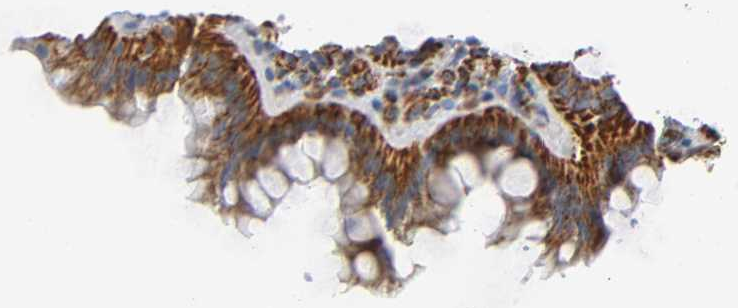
{"staining": {"intensity": "strong", "quantity": ">75%", "location": "cytoplasmic/membranous"}, "tissue": "rectum", "cell_type": "Glandular cells", "image_type": "normal", "snomed": [{"axis": "morphology", "description": "Normal tissue, NOS"}, {"axis": "topography", "description": "Rectum"}], "caption": "The immunohistochemical stain highlights strong cytoplasmic/membranous staining in glandular cells of unremarkable rectum.", "gene": "BAK1", "patient": {"sex": "male", "age": 92}}